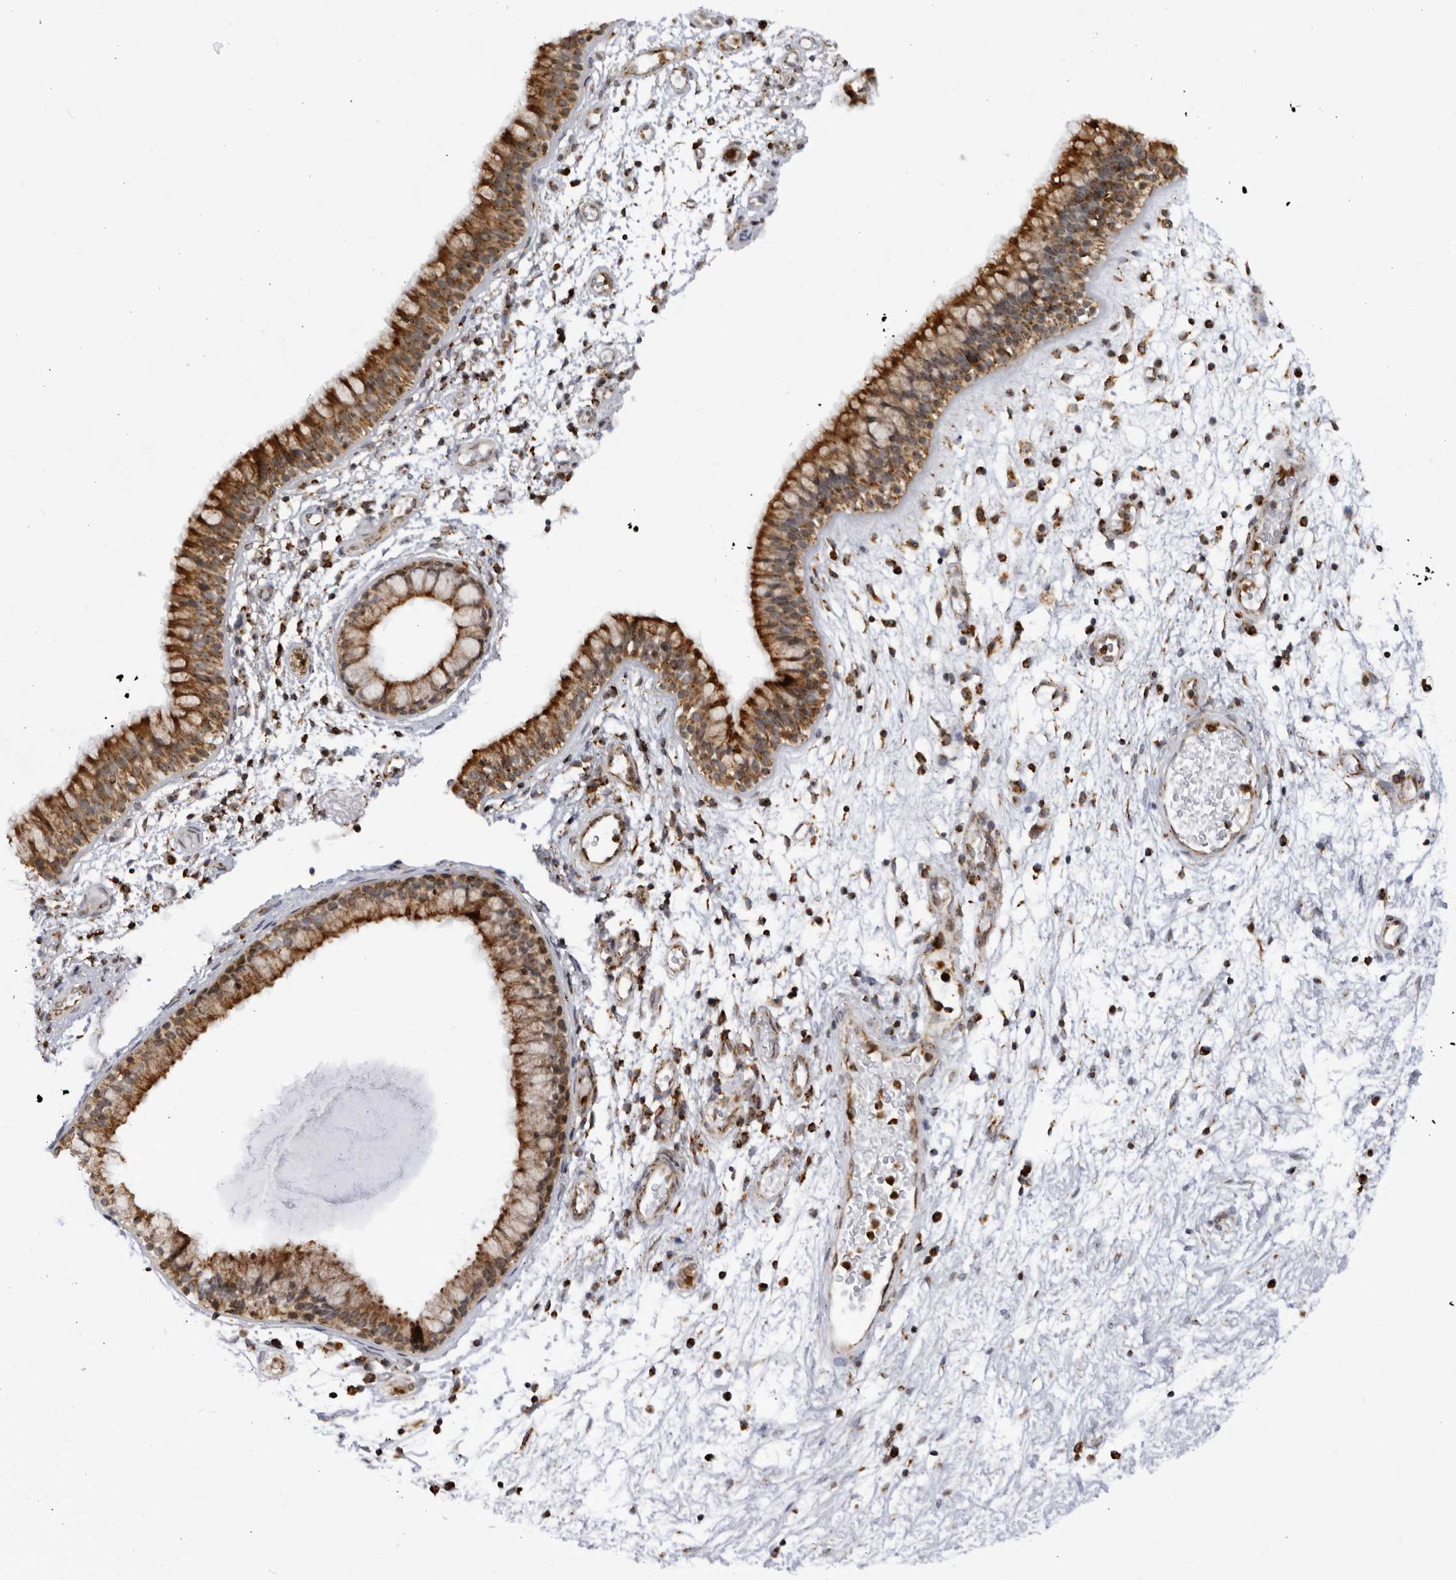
{"staining": {"intensity": "strong", "quantity": ">75%", "location": "cytoplasmic/membranous"}, "tissue": "nasopharynx", "cell_type": "Respiratory epithelial cells", "image_type": "normal", "snomed": [{"axis": "morphology", "description": "Normal tissue, NOS"}, {"axis": "morphology", "description": "Inflammation, NOS"}, {"axis": "topography", "description": "Nasopharynx"}], "caption": "Immunohistochemical staining of benign human nasopharynx reveals high levels of strong cytoplasmic/membranous positivity in approximately >75% of respiratory epithelial cells.", "gene": "RBM34", "patient": {"sex": "male", "age": 48}}